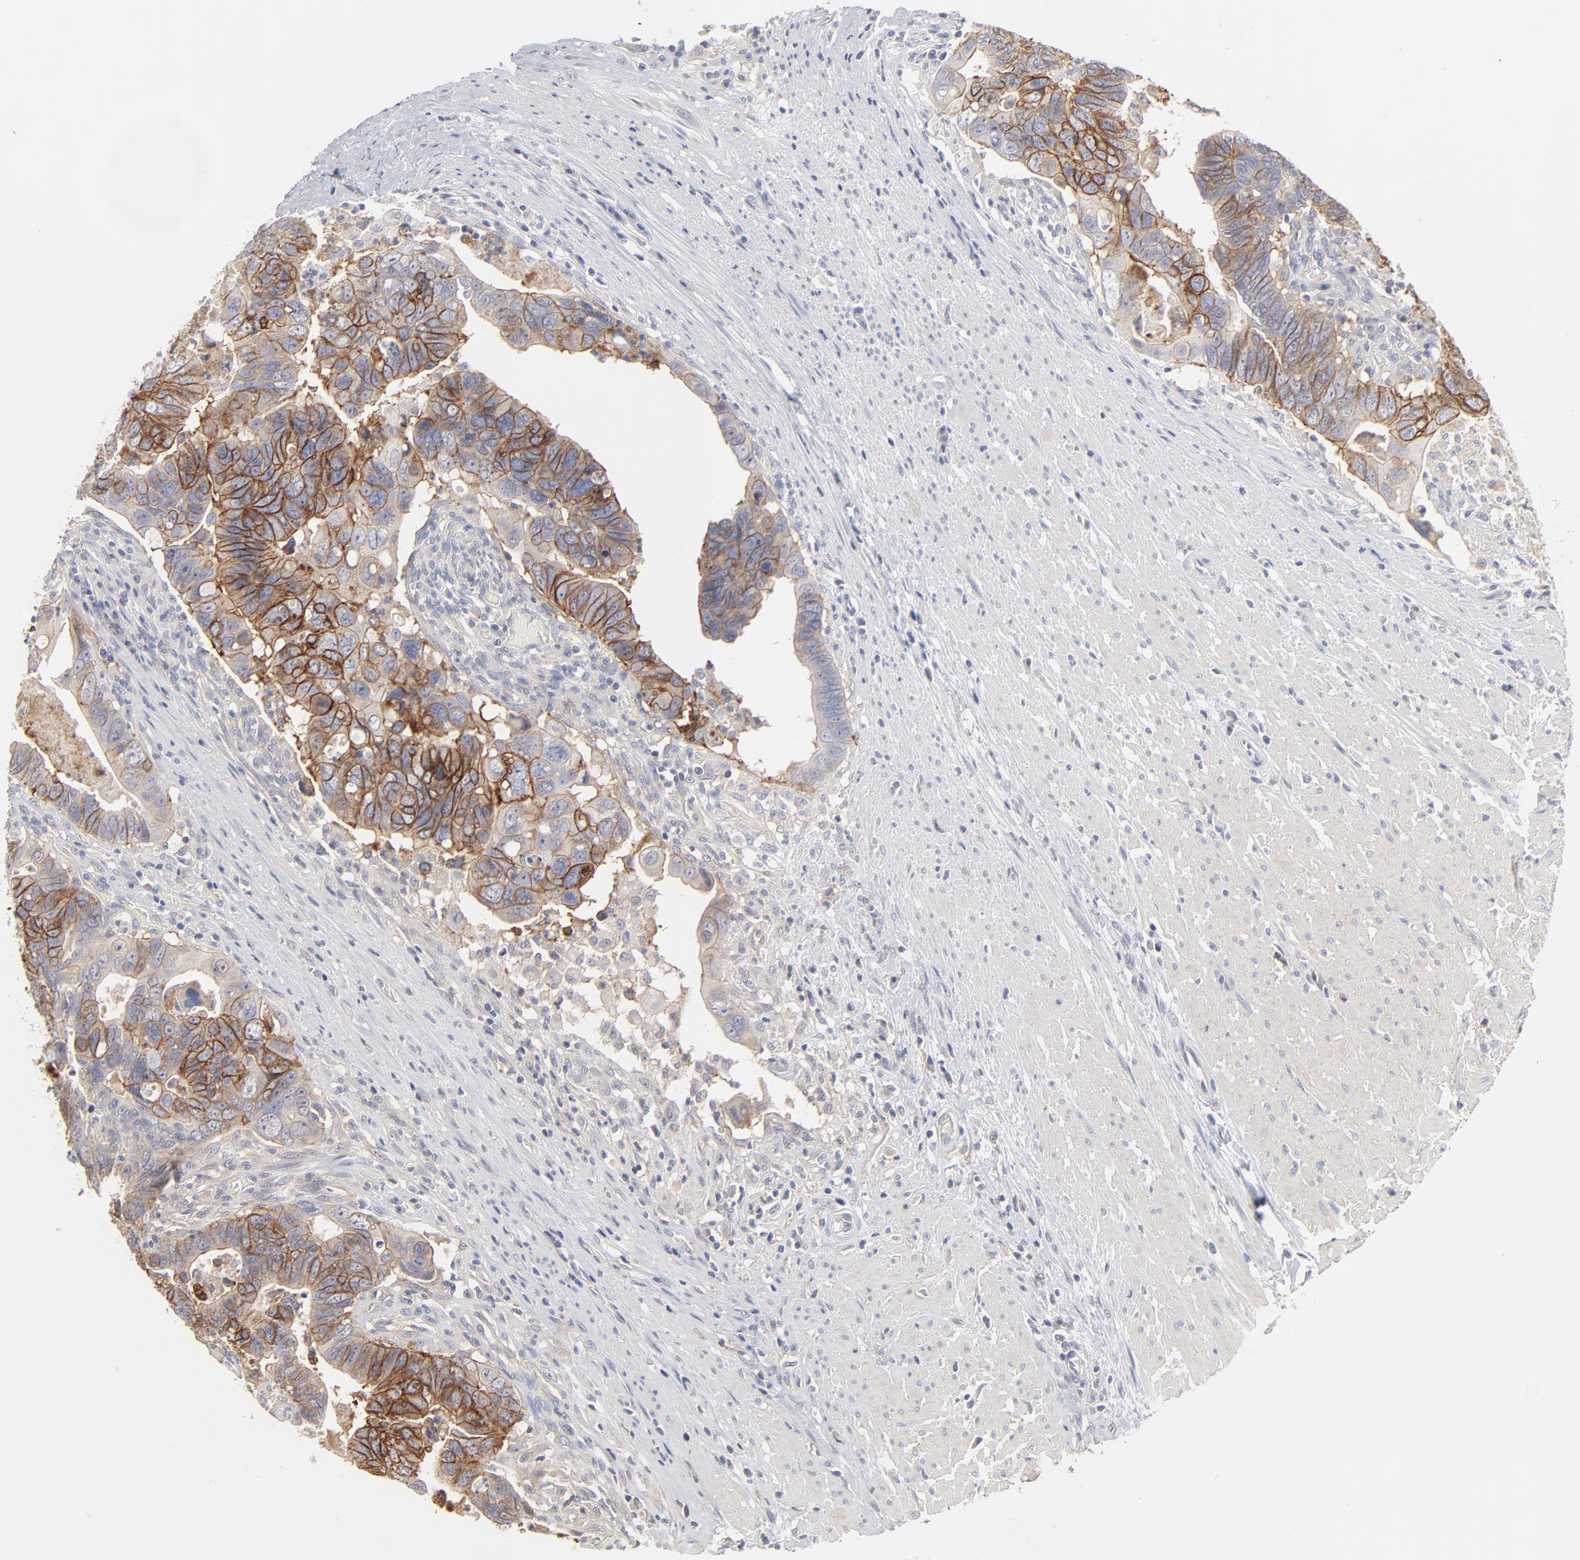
{"staining": {"intensity": "moderate", "quantity": ">75%", "location": "cytoplasmic/membranous"}, "tissue": "colorectal cancer", "cell_type": "Tumor cells", "image_type": "cancer", "snomed": [{"axis": "morphology", "description": "Adenocarcinoma, NOS"}, {"axis": "topography", "description": "Rectum"}], "caption": "The immunohistochemical stain shows moderate cytoplasmic/membranous expression in tumor cells of colorectal adenocarcinoma tissue. The protein of interest is shown in brown color, while the nuclei are stained blue.", "gene": "SLC16A1", "patient": {"sex": "male", "age": 53}}